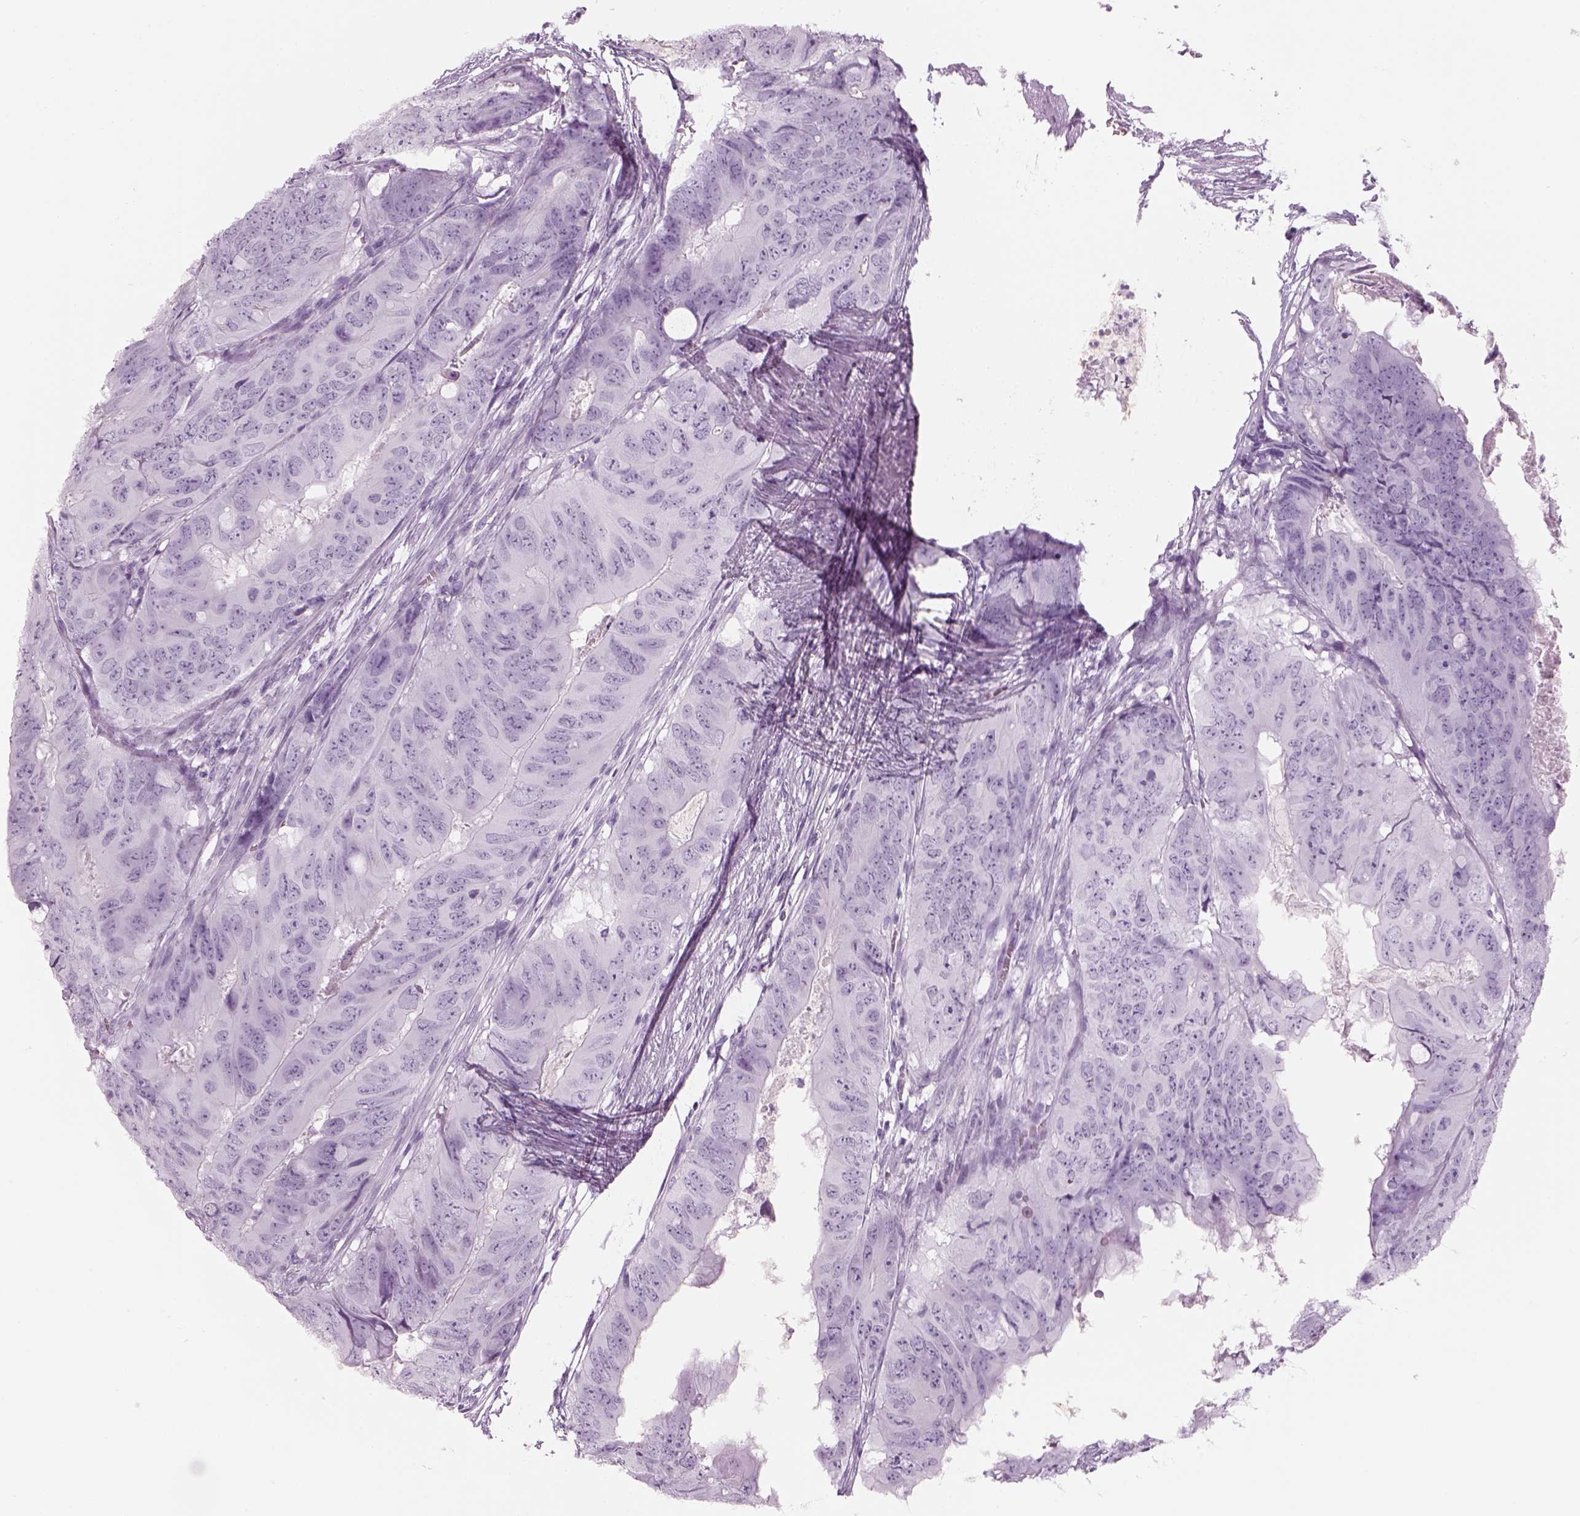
{"staining": {"intensity": "negative", "quantity": "none", "location": "none"}, "tissue": "colorectal cancer", "cell_type": "Tumor cells", "image_type": "cancer", "snomed": [{"axis": "morphology", "description": "Adenocarcinoma, NOS"}, {"axis": "topography", "description": "Colon"}], "caption": "Protein analysis of adenocarcinoma (colorectal) reveals no significant expression in tumor cells.", "gene": "PABPC1L2B", "patient": {"sex": "male", "age": 79}}